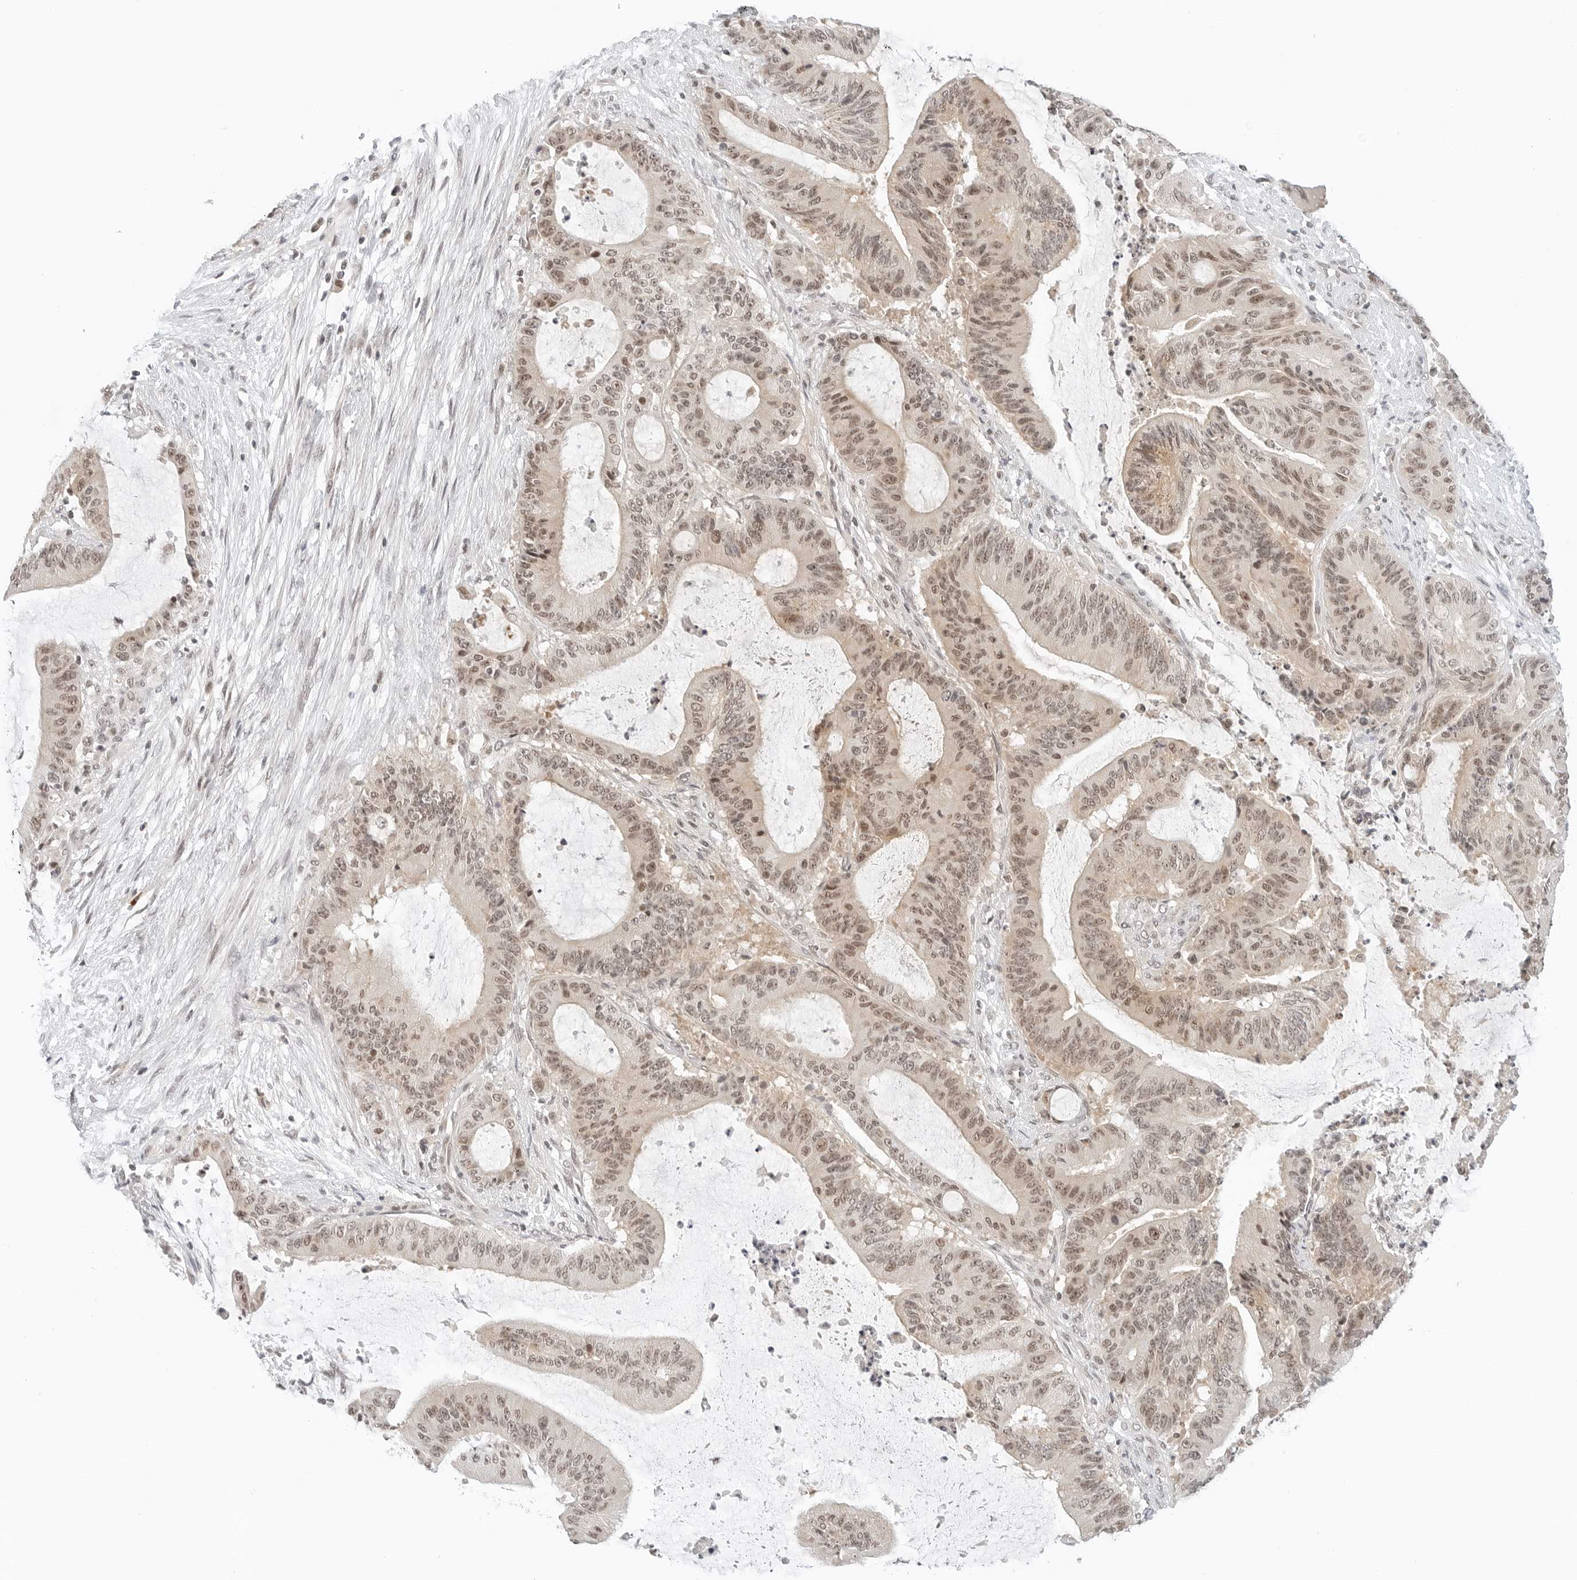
{"staining": {"intensity": "weak", "quantity": ">75%", "location": "cytoplasmic/membranous,nuclear"}, "tissue": "liver cancer", "cell_type": "Tumor cells", "image_type": "cancer", "snomed": [{"axis": "morphology", "description": "Normal tissue, NOS"}, {"axis": "morphology", "description": "Cholangiocarcinoma"}, {"axis": "topography", "description": "Liver"}, {"axis": "topography", "description": "Peripheral nerve tissue"}], "caption": "A histopathology image showing weak cytoplasmic/membranous and nuclear positivity in approximately >75% of tumor cells in cholangiocarcinoma (liver), as visualized by brown immunohistochemical staining.", "gene": "NEO1", "patient": {"sex": "female", "age": 73}}